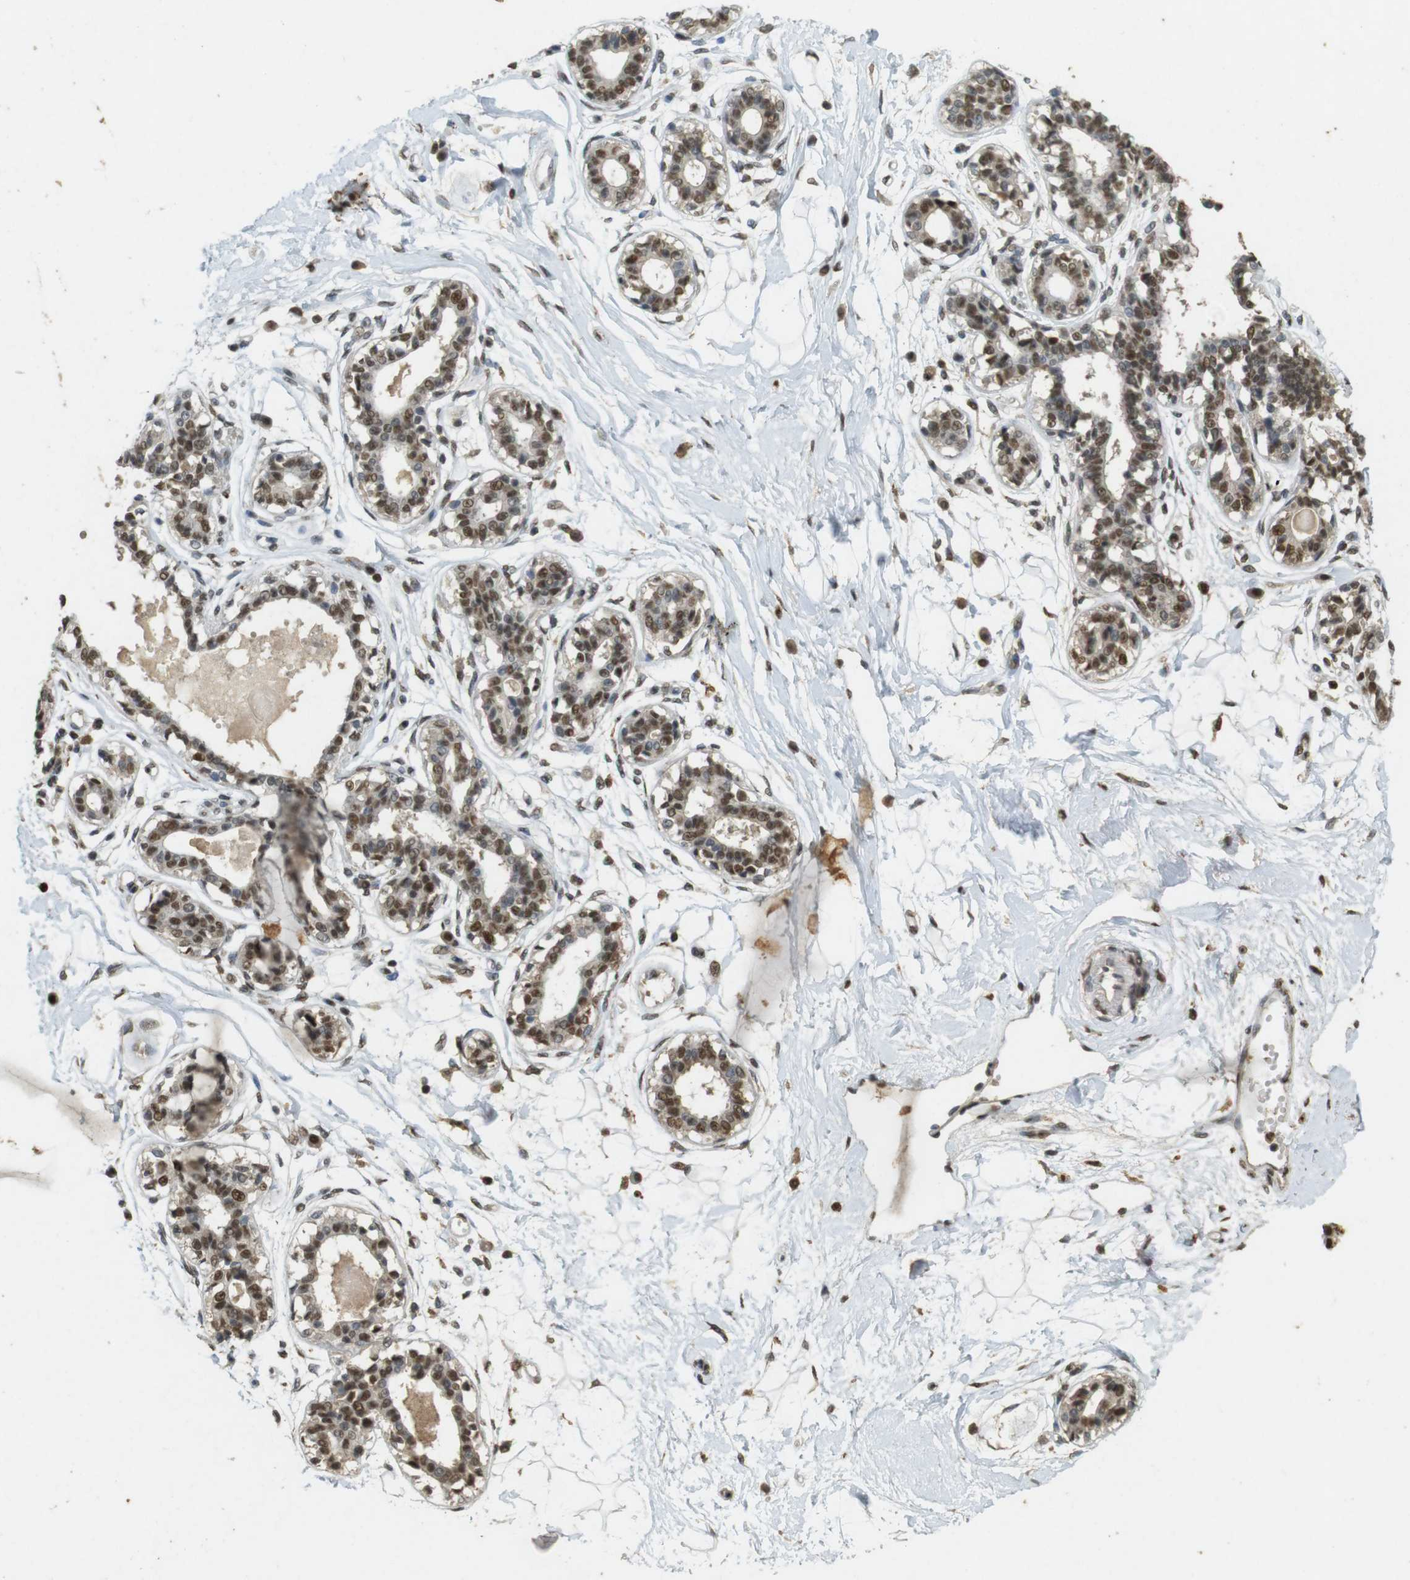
{"staining": {"intensity": "strong", "quantity": ">75%", "location": "nuclear"}, "tissue": "breast", "cell_type": "Adipocytes", "image_type": "normal", "snomed": [{"axis": "morphology", "description": "Normal tissue, NOS"}, {"axis": "topography", "description": "Breast"}], "caption": "Immunohistochemical staining of normal breast shows strong nuclear protein expression in approximately >75% of adipocytes.", "gene": "GATA4", "patient": {"sex": "female", "age": 45}}